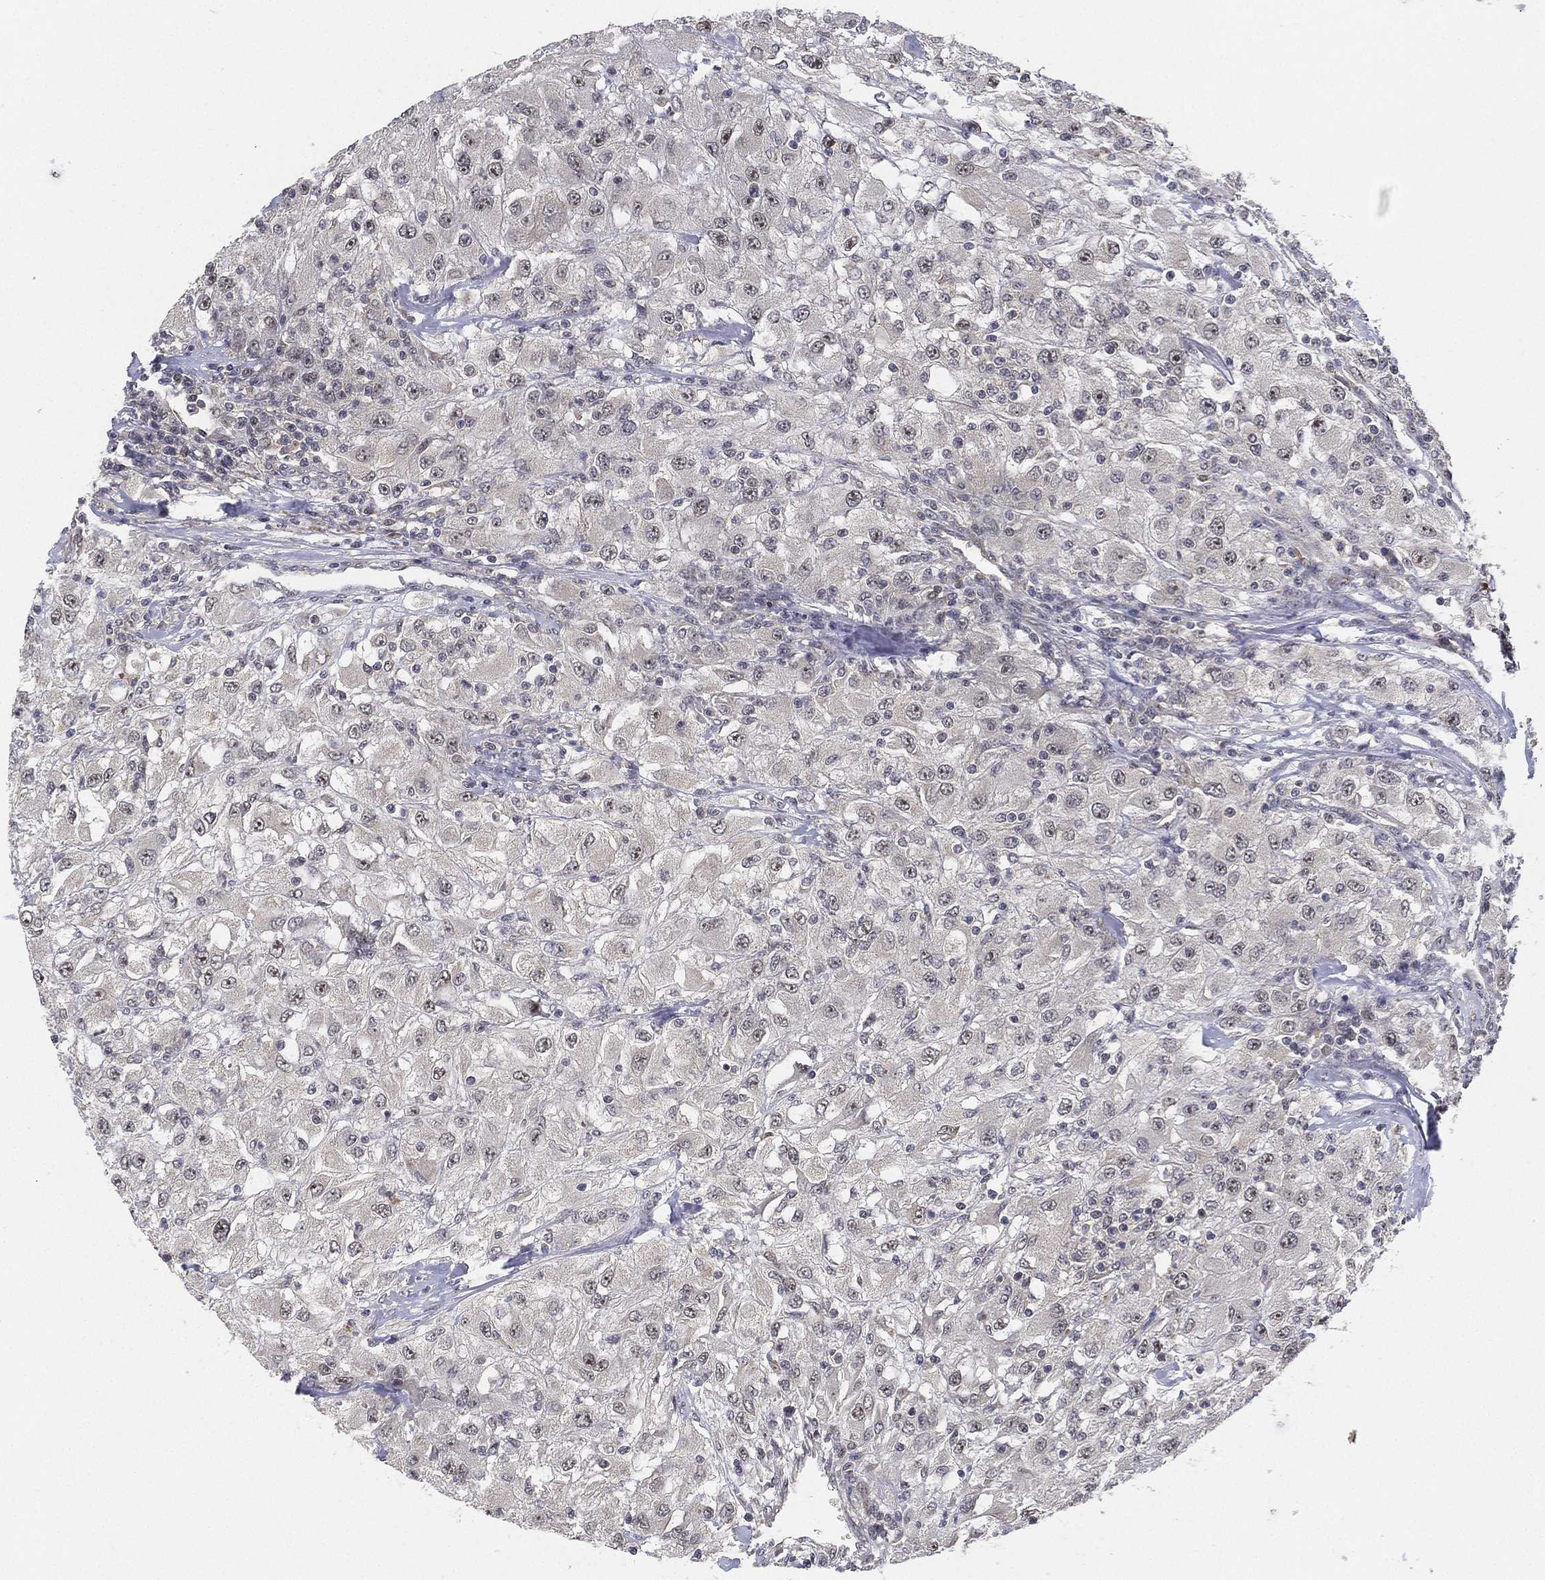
{"staining": {"intensity": "weak", "quantity": "<25%", "location": "nuclear"}, "tissue": "renal cancer", "cell_type": "Tumor cells", "image_type": "cancer", "snomed": [{"axis": "morphology", "description": "Adenocarcinoma, NOS"}, {"axis": "topography", "description": "Kidney"}], "caption": "Tumor cells show no significant staining in renal cancer (adenocarcinoma).", "gene": "PPP1R16B", "patient": {"sex": "female", "age": 67}}